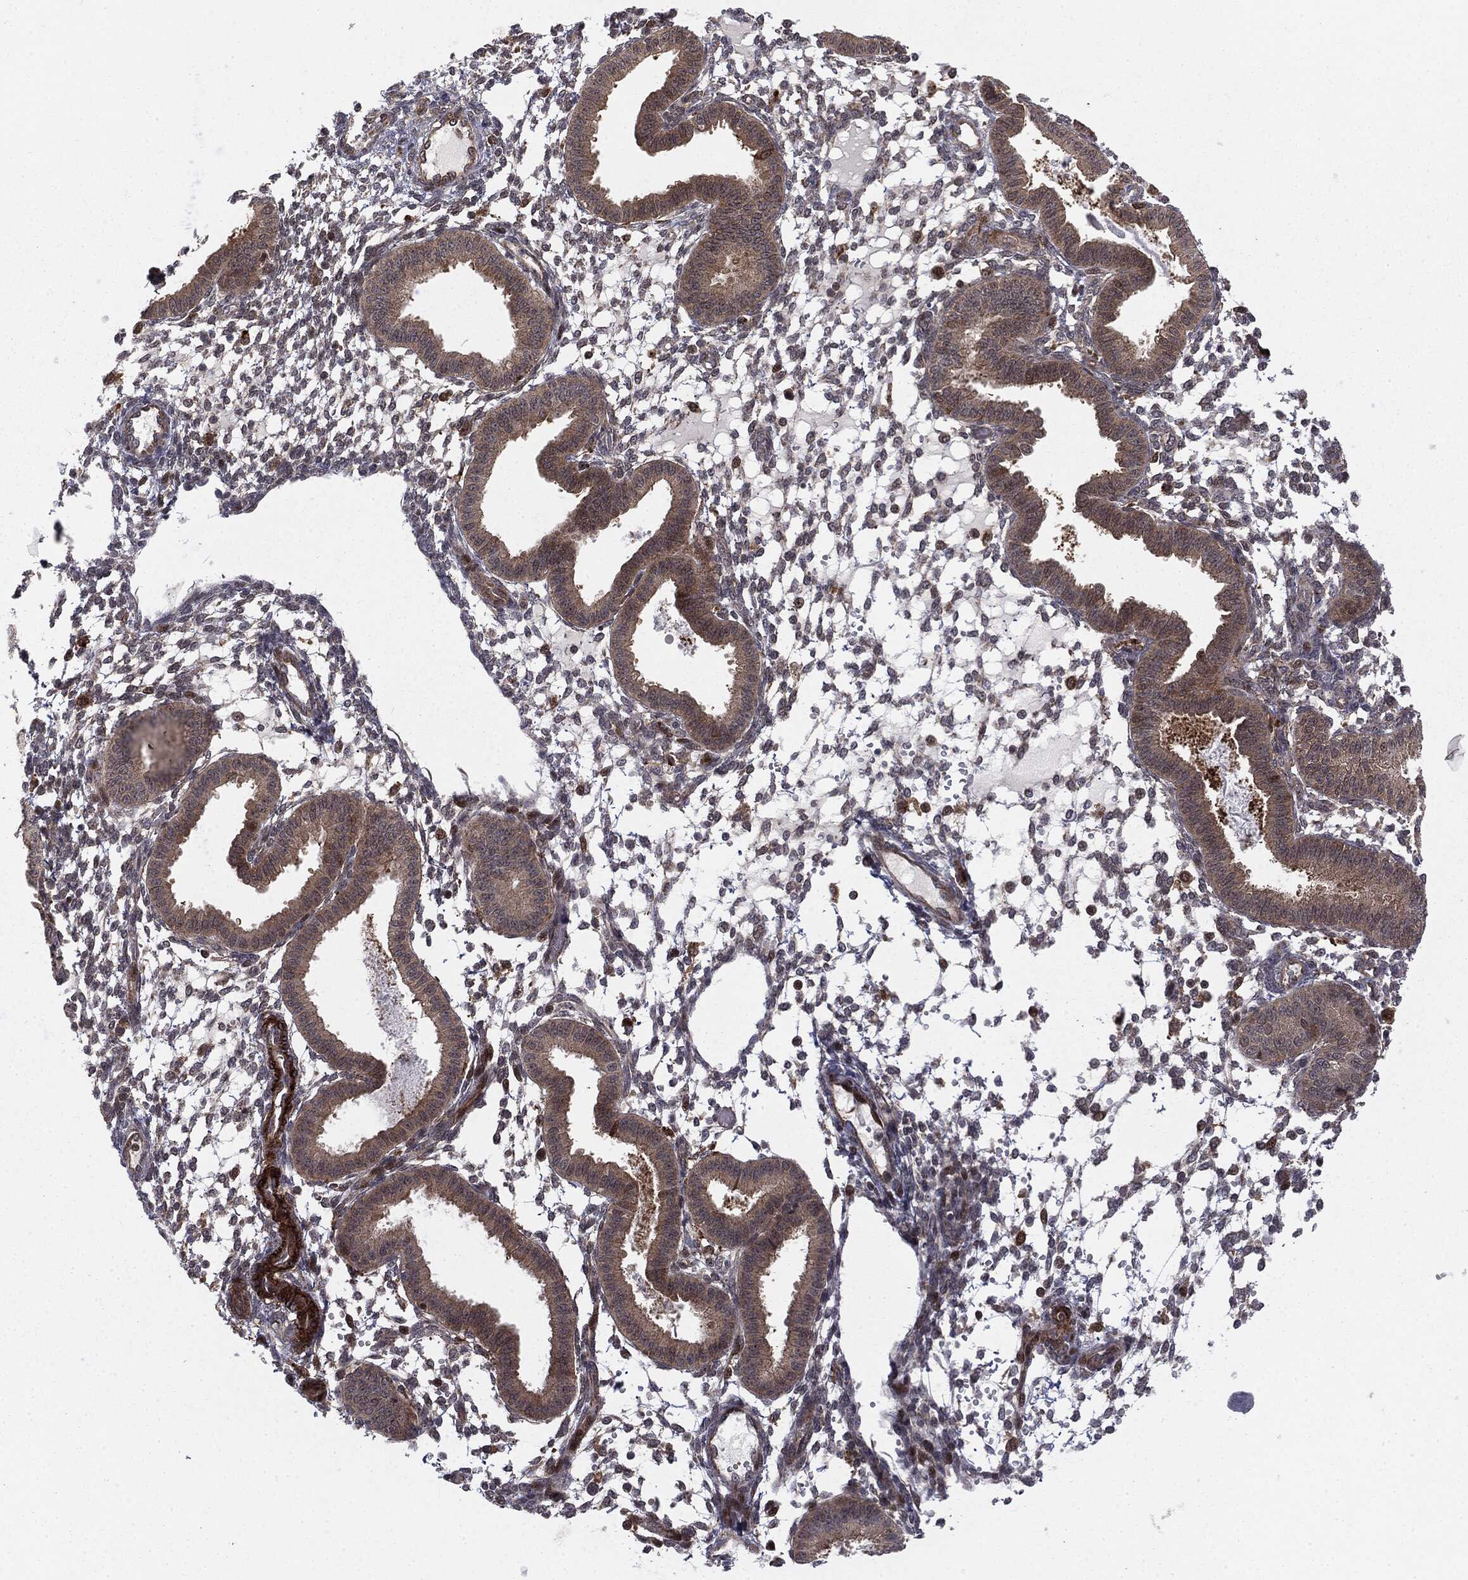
{"staining": {"intensity": "moderate", "quantity": "<25%", "location": "cytoplasmic/membranous"}, "tissue": "endometrium", "cell_type": "Cells in endometrial stroma", "image_type": "normal", "snomed": [{"axis": "morphology", "description": "Normal tissue, NOS"}, {"axis": "topography", "description": "Endometrium"}], "caption": "High-magnification brightfield microscopy of unremarkable endometrium stained with DAB (brown) and counterstained with hematoxylin (blue). cells in endometrial stroma exhibit moderate cytoplasmic/membranous positivity is identified in approximately<25% of cells.", "gene": "PTEN", "patient": {"sex": "female", "age": 43}}